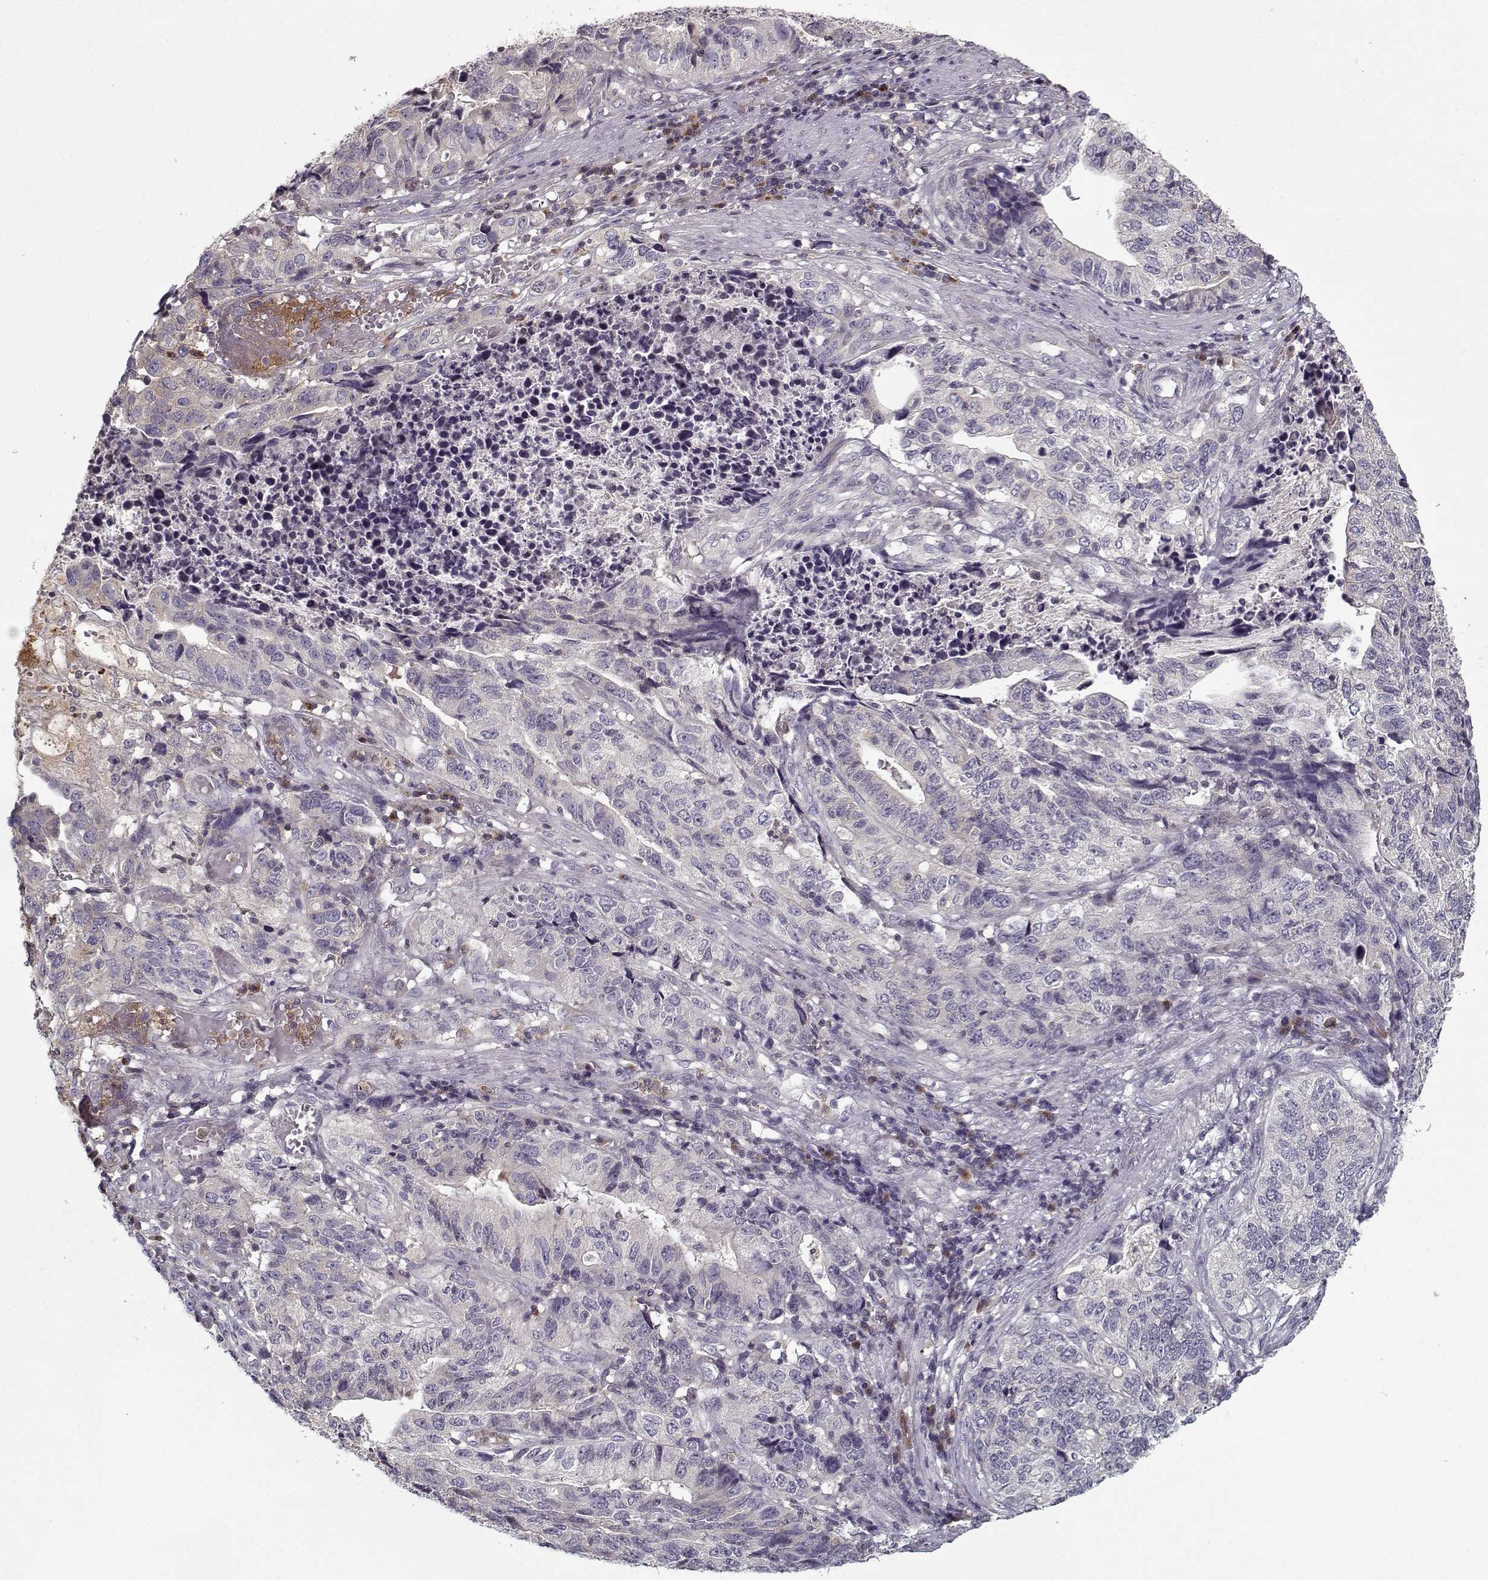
{"staining": {"intensity": "negative", "quantity": "none", "location": "none"}, "tissue": "stomach cancer", "cell_type": "Tumor cells", "image_type": "cancer", "snomed": [{"axis": "morphology", "description": "Adenocarcinoma, NOS"}, {"axis": "topography", "description": "Stomach, upper"}], "caption": "Stomach adenocarcinoma was stained to show a protein in brown. There is no significant expression in tumor cells.", "gene": "UNC13D", "patient": {"sex": "female", "age": 67}}